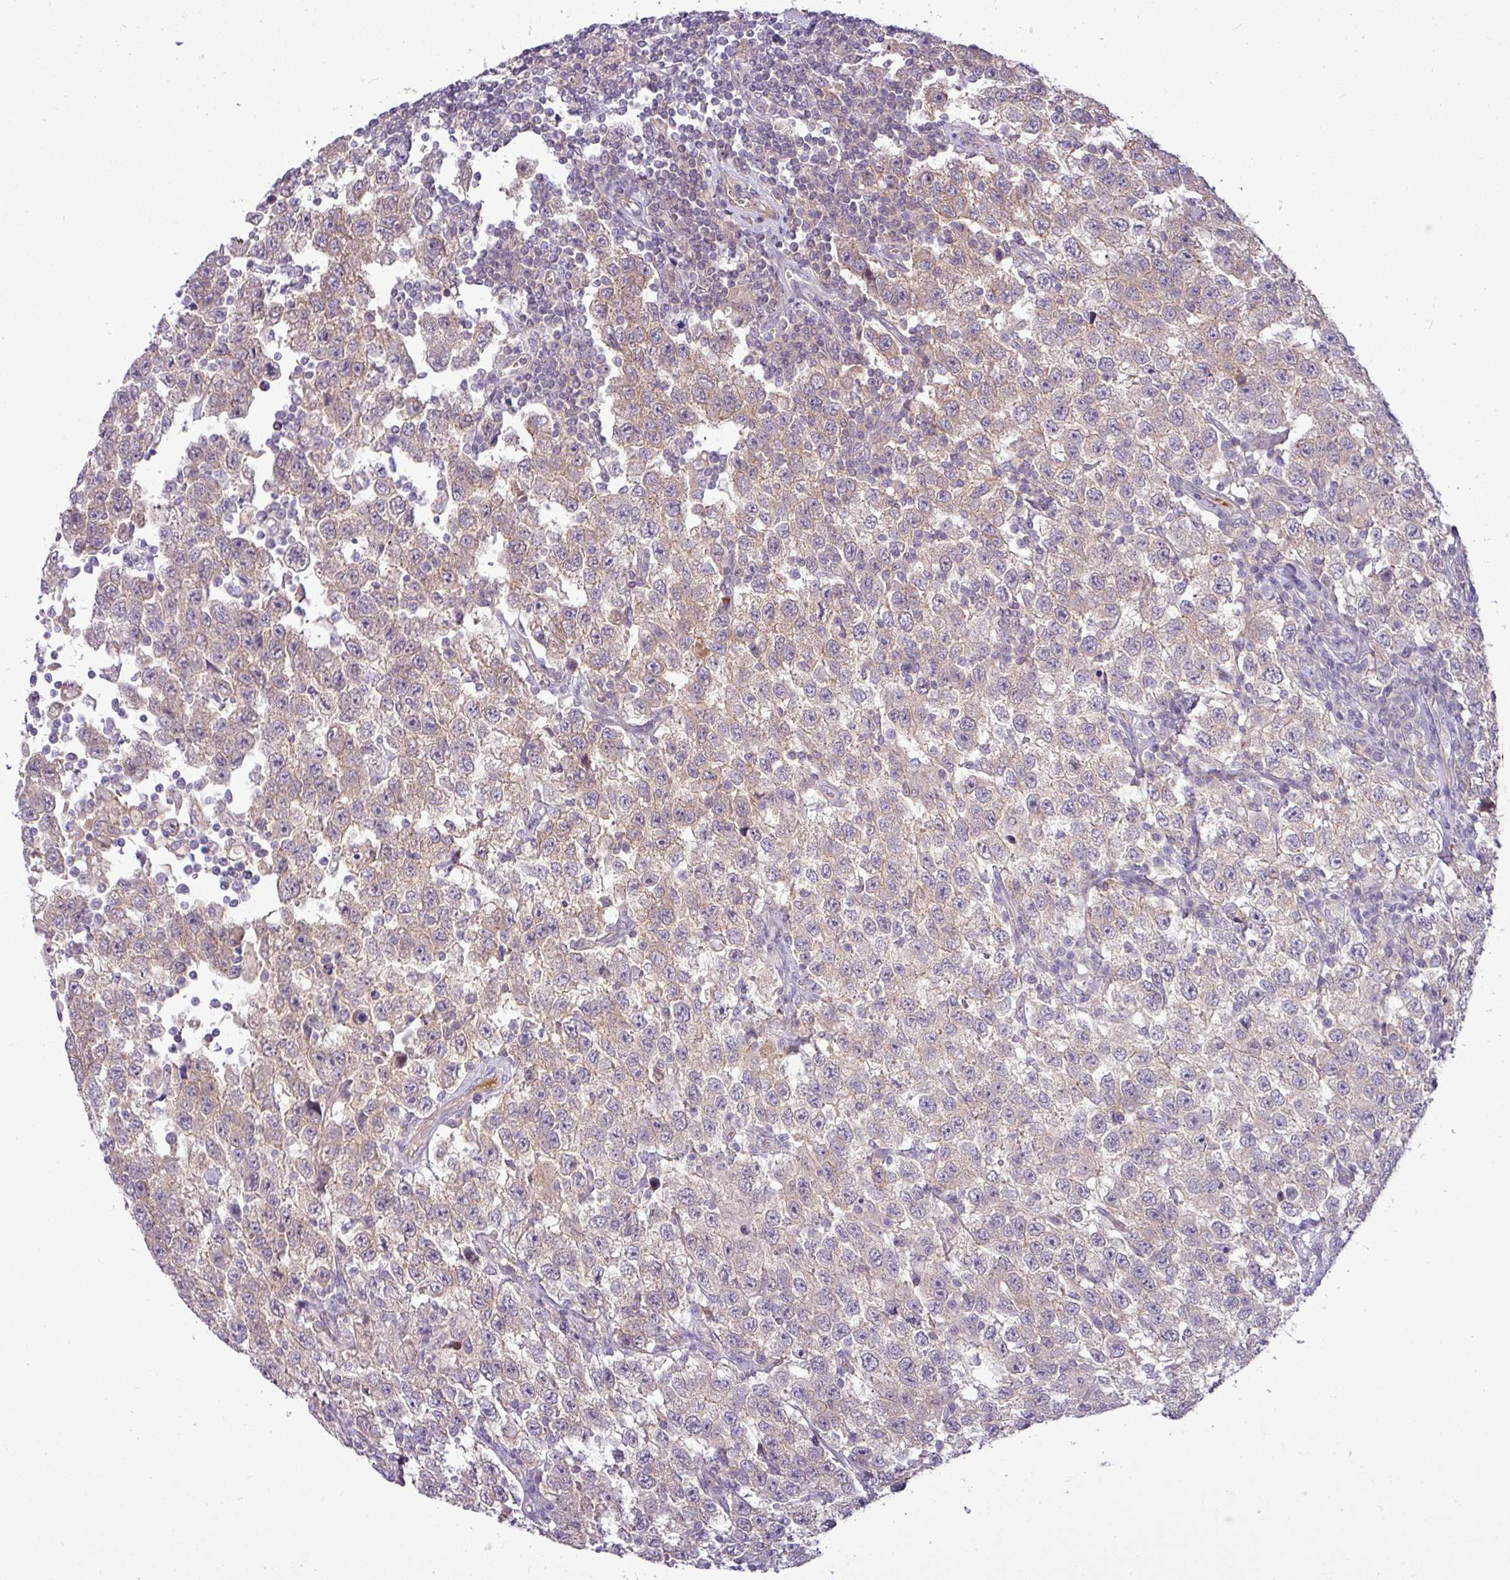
{"staining": {"intensity": "weak", "quantity": ">75%", "location": "cytoplasmic/membranous"}, "tissue": "testis cancer", "cell_type": "Tumor cells", "image_type": "cancer", "snomed": [{"axis": "morphology", "description": "Seminoma, NOS"}, {"axis": "topography", "description": "Testis"}], "caption": "Protein expression analysis of human testis seminoma reveals weak cytoplasmic/membranous expression in approximately >75% of tumor cells.", "gene": "APOM", "patient": {"sex": "male", "age": 41}}